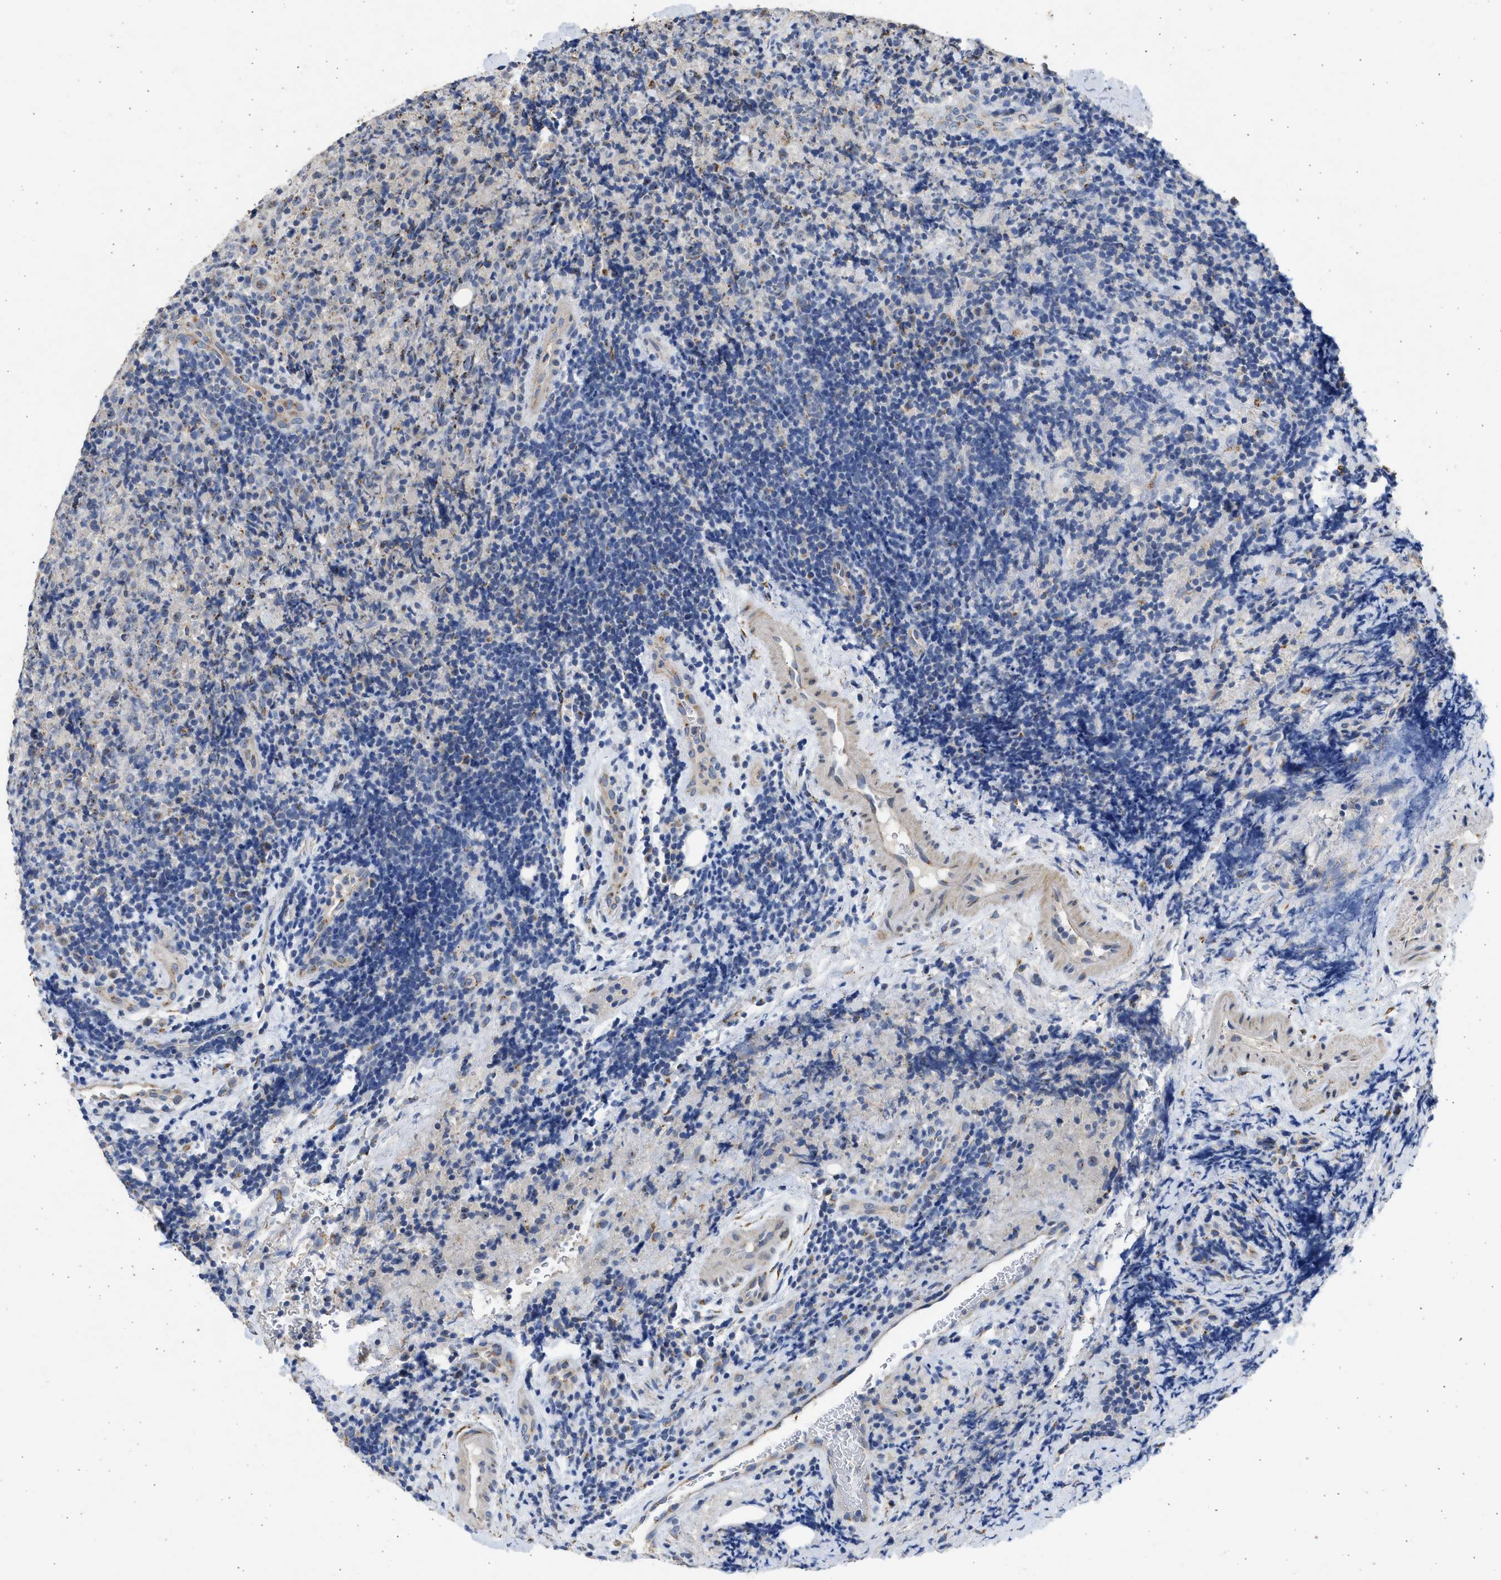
{"staining": {"intensity": "negative", "quantity": "none", "location": "none"}, "tissue": "lymphoma", "cell_type": "Tumor cells", "image_type": "cancer", "snomed": [{"axis": "morphology", "description": "Malignant lymphoma, non-Hodgkin's type, High grade"}, {"axis": "topography", "description": "Tonsil"}], "caption": "Image shows no protein positivity in tumor cells of malignant lymphoma, non-Hodgkin's type (high-grade) tissue.", "gene": "IPO8", "patient": {"sex": "female", "age": 36}}